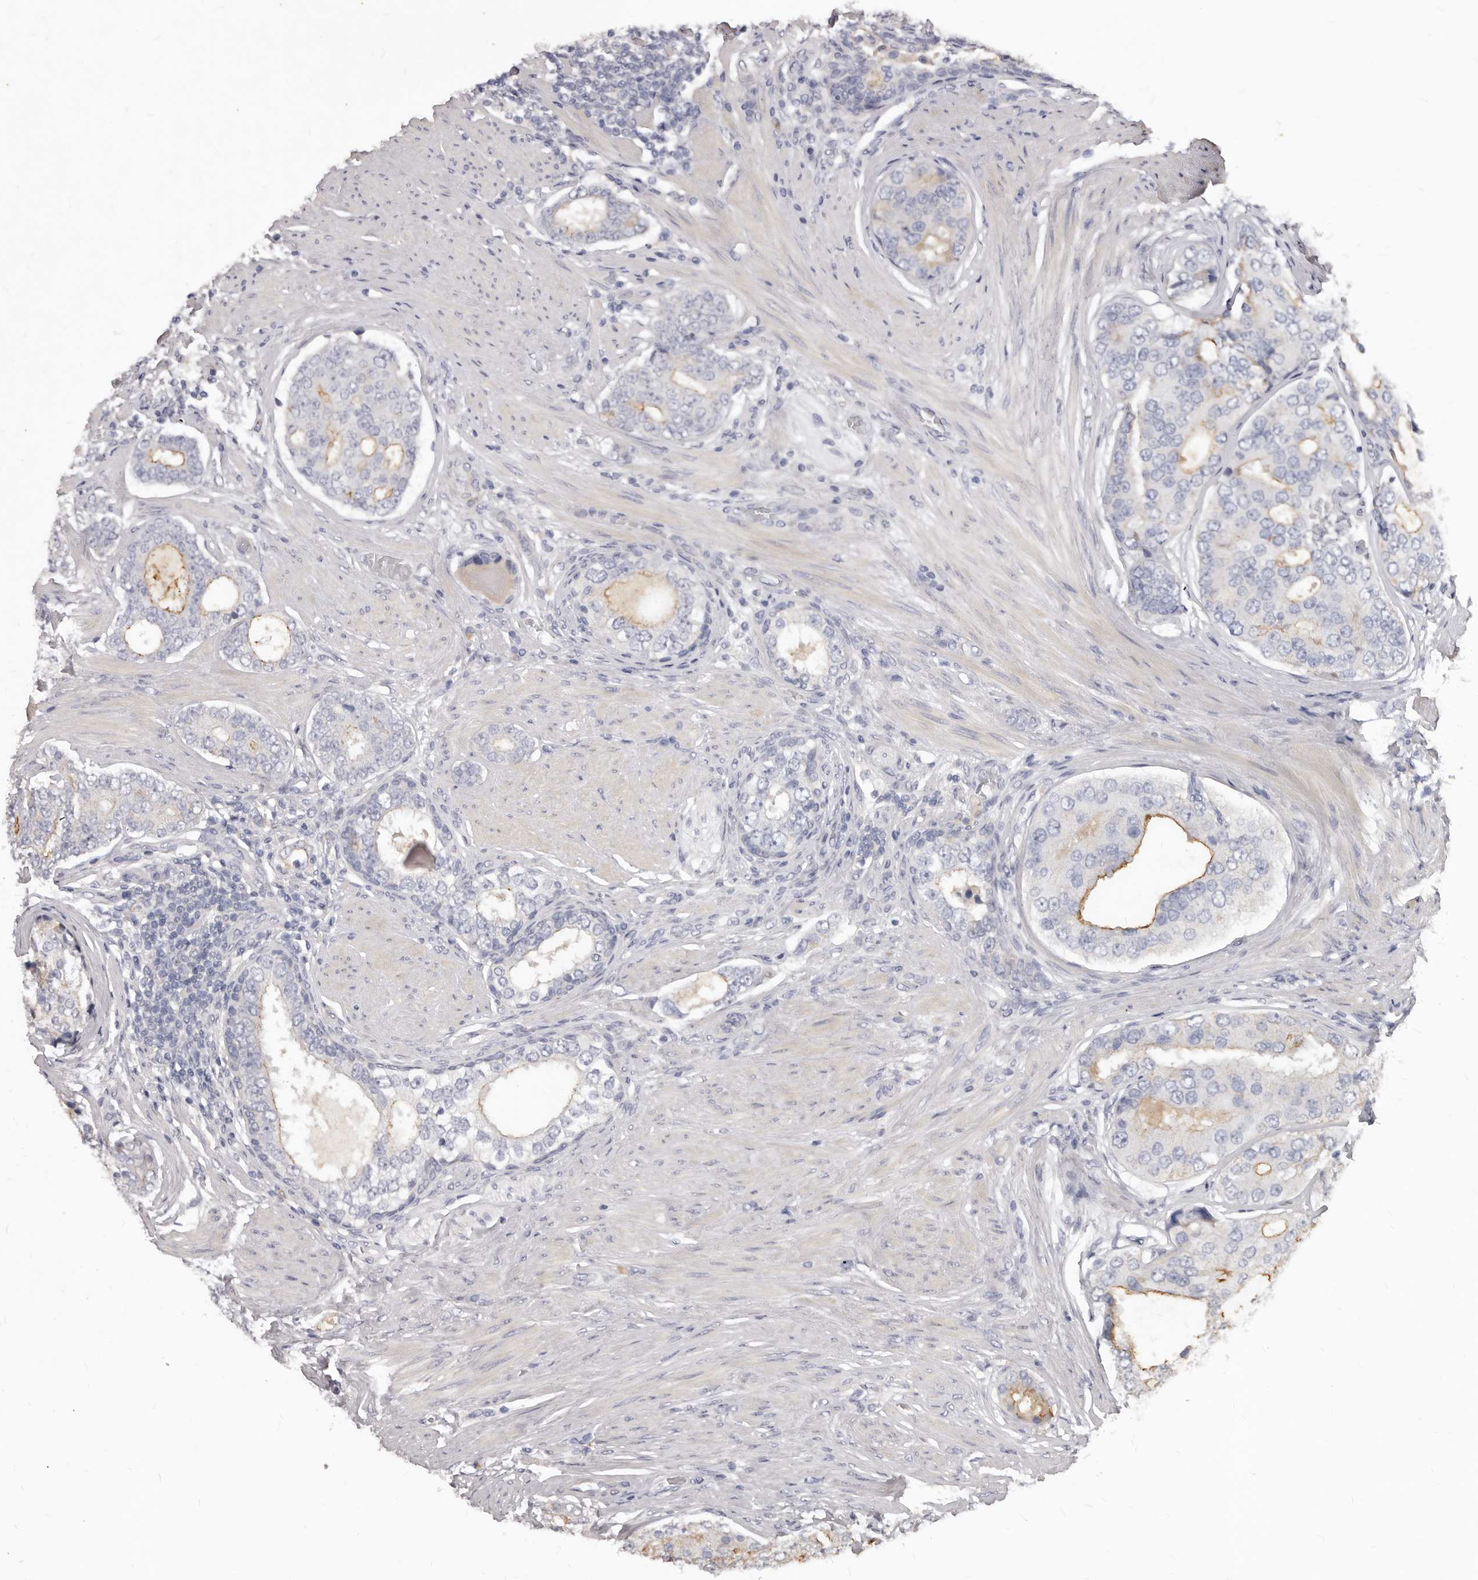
{"staining": {"intensity": "moderate", "quantity": "<25%", "location": "cytoplasmic/membranous"}, "tissue": "prostate cancer", "cell_type": "Tumor cells", "image_type": "cancer", "snomed": [{"axis": "morphology", "description": "Adenocarcinoma, High grade"}, {"axis": "topography", "description": "Prostate"}], "caption": "High-magnification brightfield microscopy of prostate high-grade adenocarcinoma stained with DAB (brown) and counterstained with hematoxylin (blue). tumor cells exhibit moderate cytoplasmic/membranous positivity is seen in approximately<25% of cells. Ihc stains the protein of interest in brown and the nuclei are stained blue.", "gene": "GPRC5C", "patient": {"sex": "male", "age": 56}}